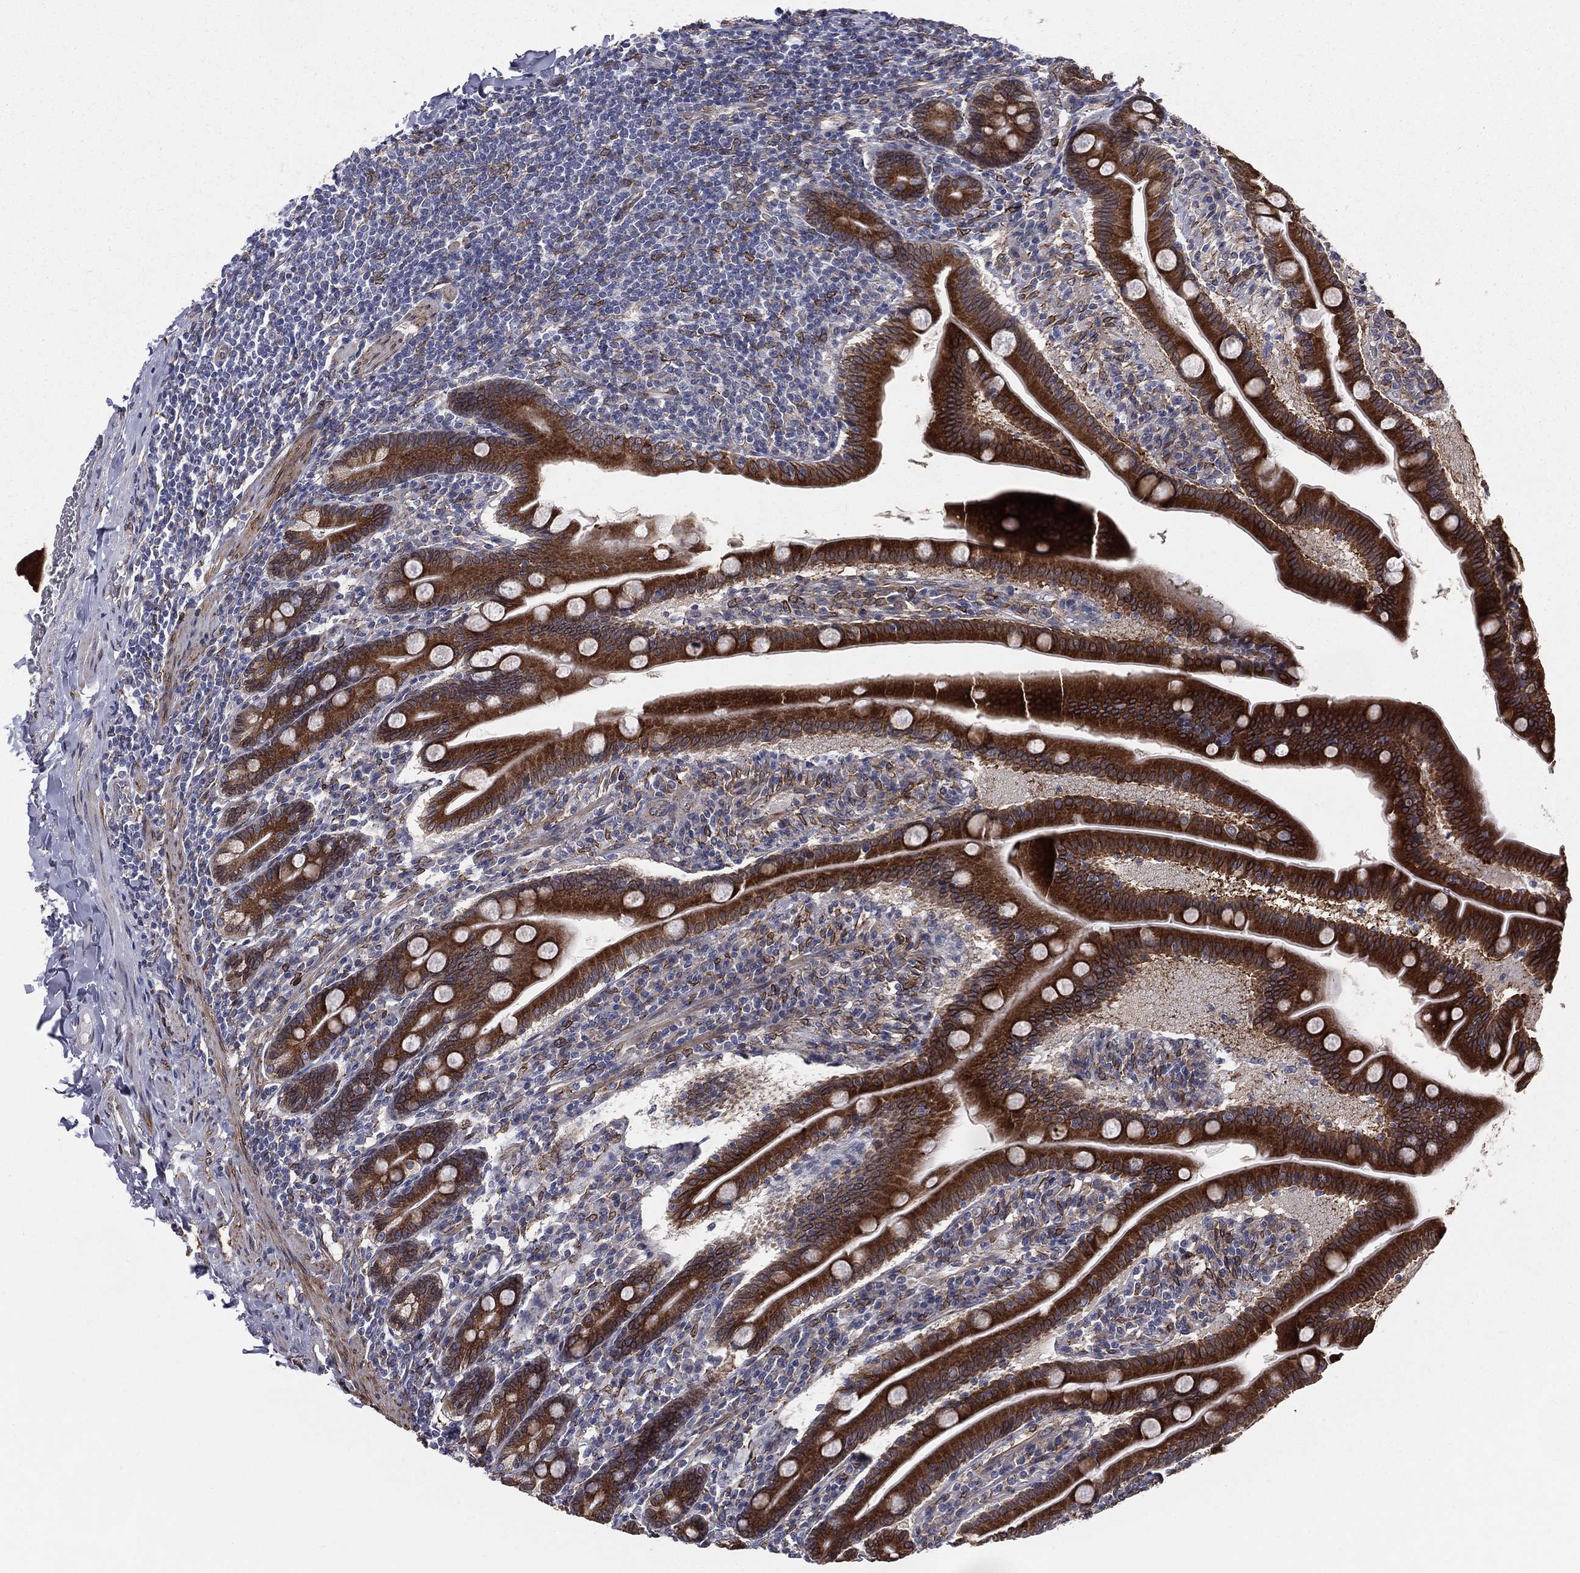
{"staining": {"intensity": "strong", "quantity": ">75%", "location": "cytoplasmic/membranous"}, "tissue": "small intestine", "cell_type": "Glandular cells", "image_type": "normal", "snomed": [{"axis": "morphology", "description": "Normal tissue, NOS"}, {"axis": "topography", "description": "Small intestine"}], "caption": "Normal small intestine was stained to show a protein in brown. There is high levels of strong cytoplasmic/membranous positivity in about >75% of glandular cells. The staining is performed using DAB (3,3'-diaminobenzidine) brown chromogen to label protein expression. The nuclei are counter-stained blue using hematoxylin.", "gene": "PGRMC1", "patient": {"sex": "male", "age": 66}}